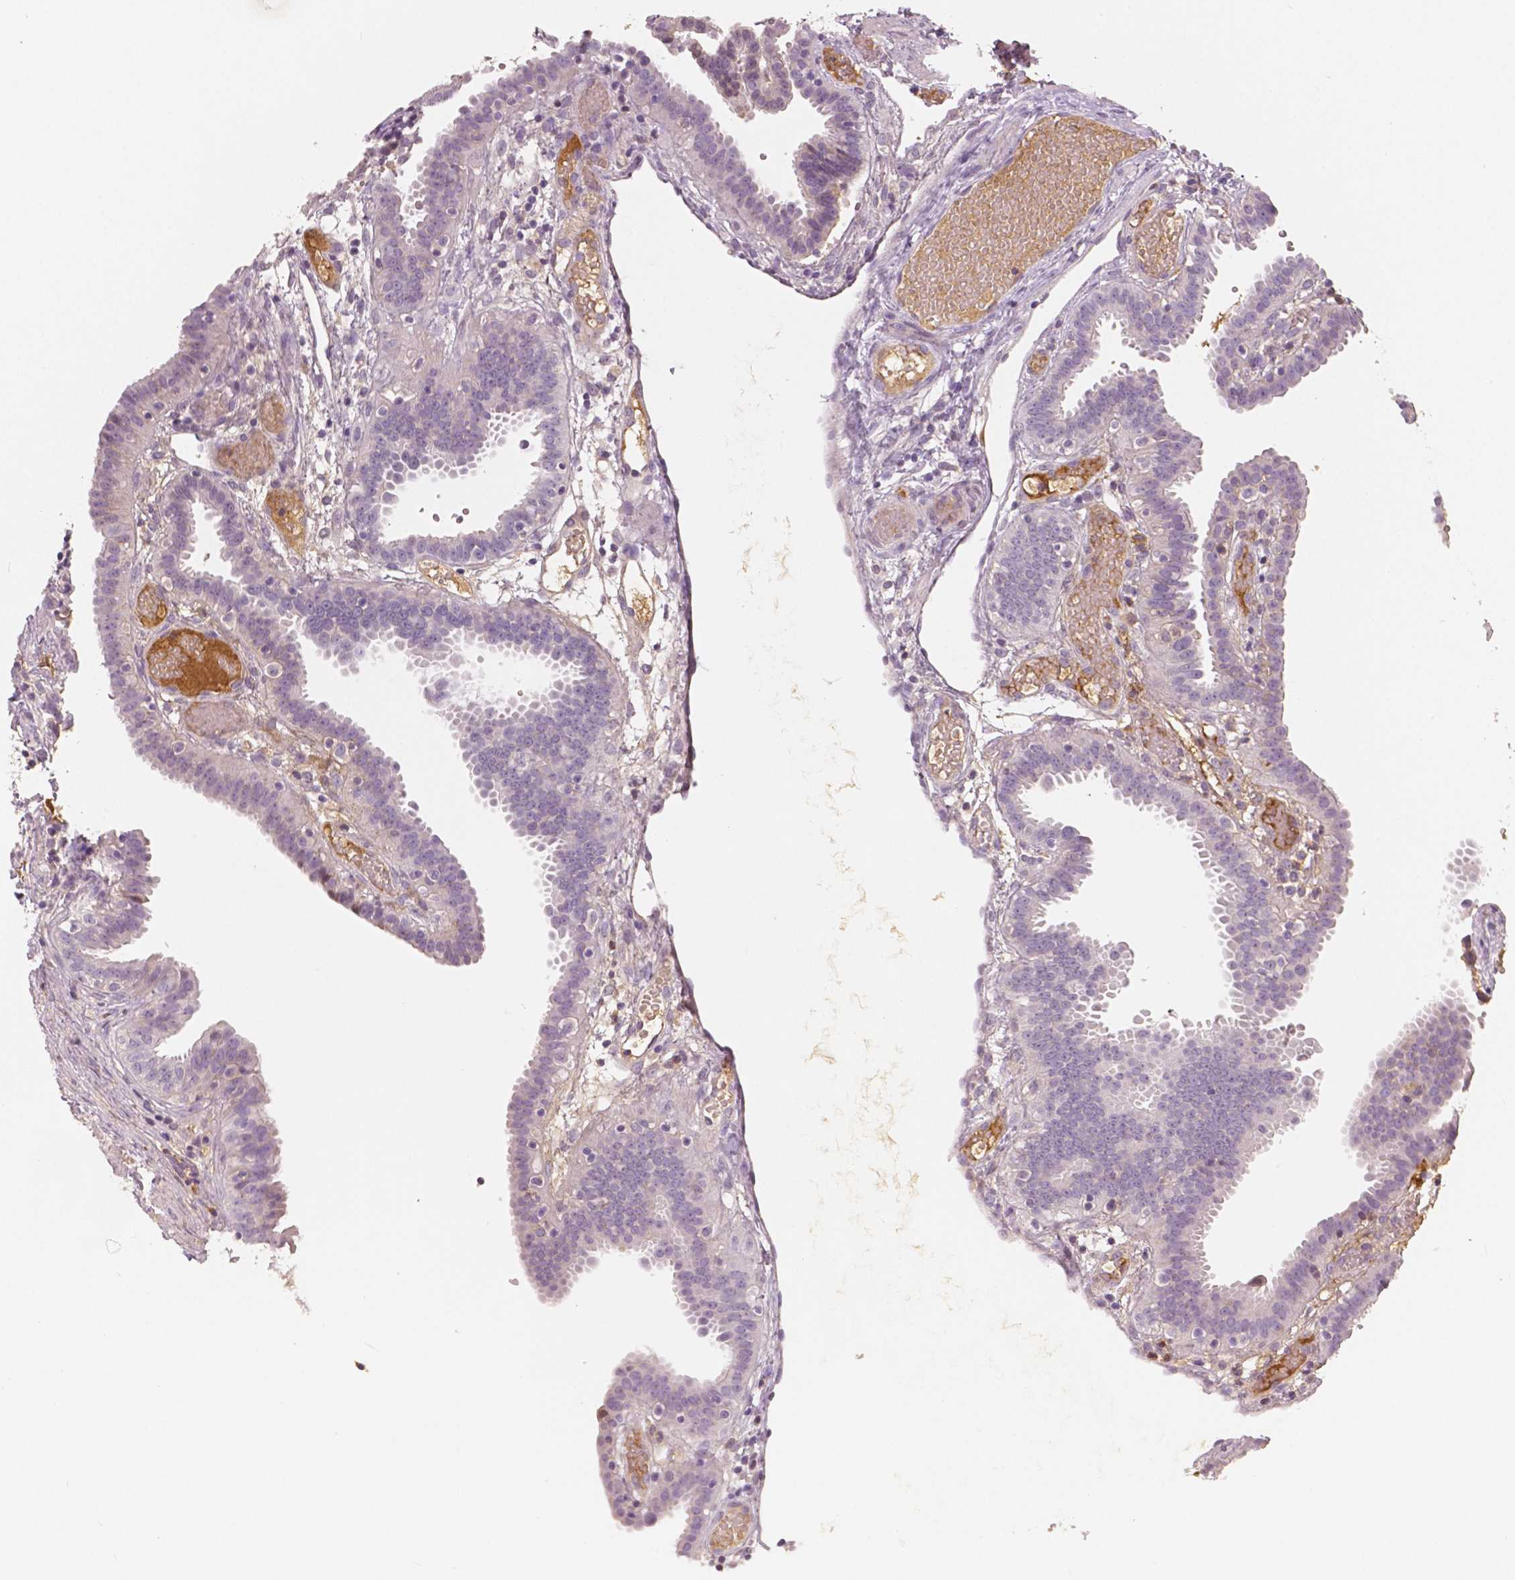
{"staining": {"intensity": "negative", "quantity": "none", "location": "none"}, "tissue": "fallopian tube", "cell_type": "Glandular cells", "image_type": "normal", "snomed": [{"axis": "morphology", "description": "Normal tissue, NOS"}, {"axis": "topography", "description": "Fallopian tube"}], "caption": "Micrograph shows no significant protein positivity in glandular cells of normal fallopian tube.", "gene": "APOA4", "patient": {"sex": "female", "age": 37}}